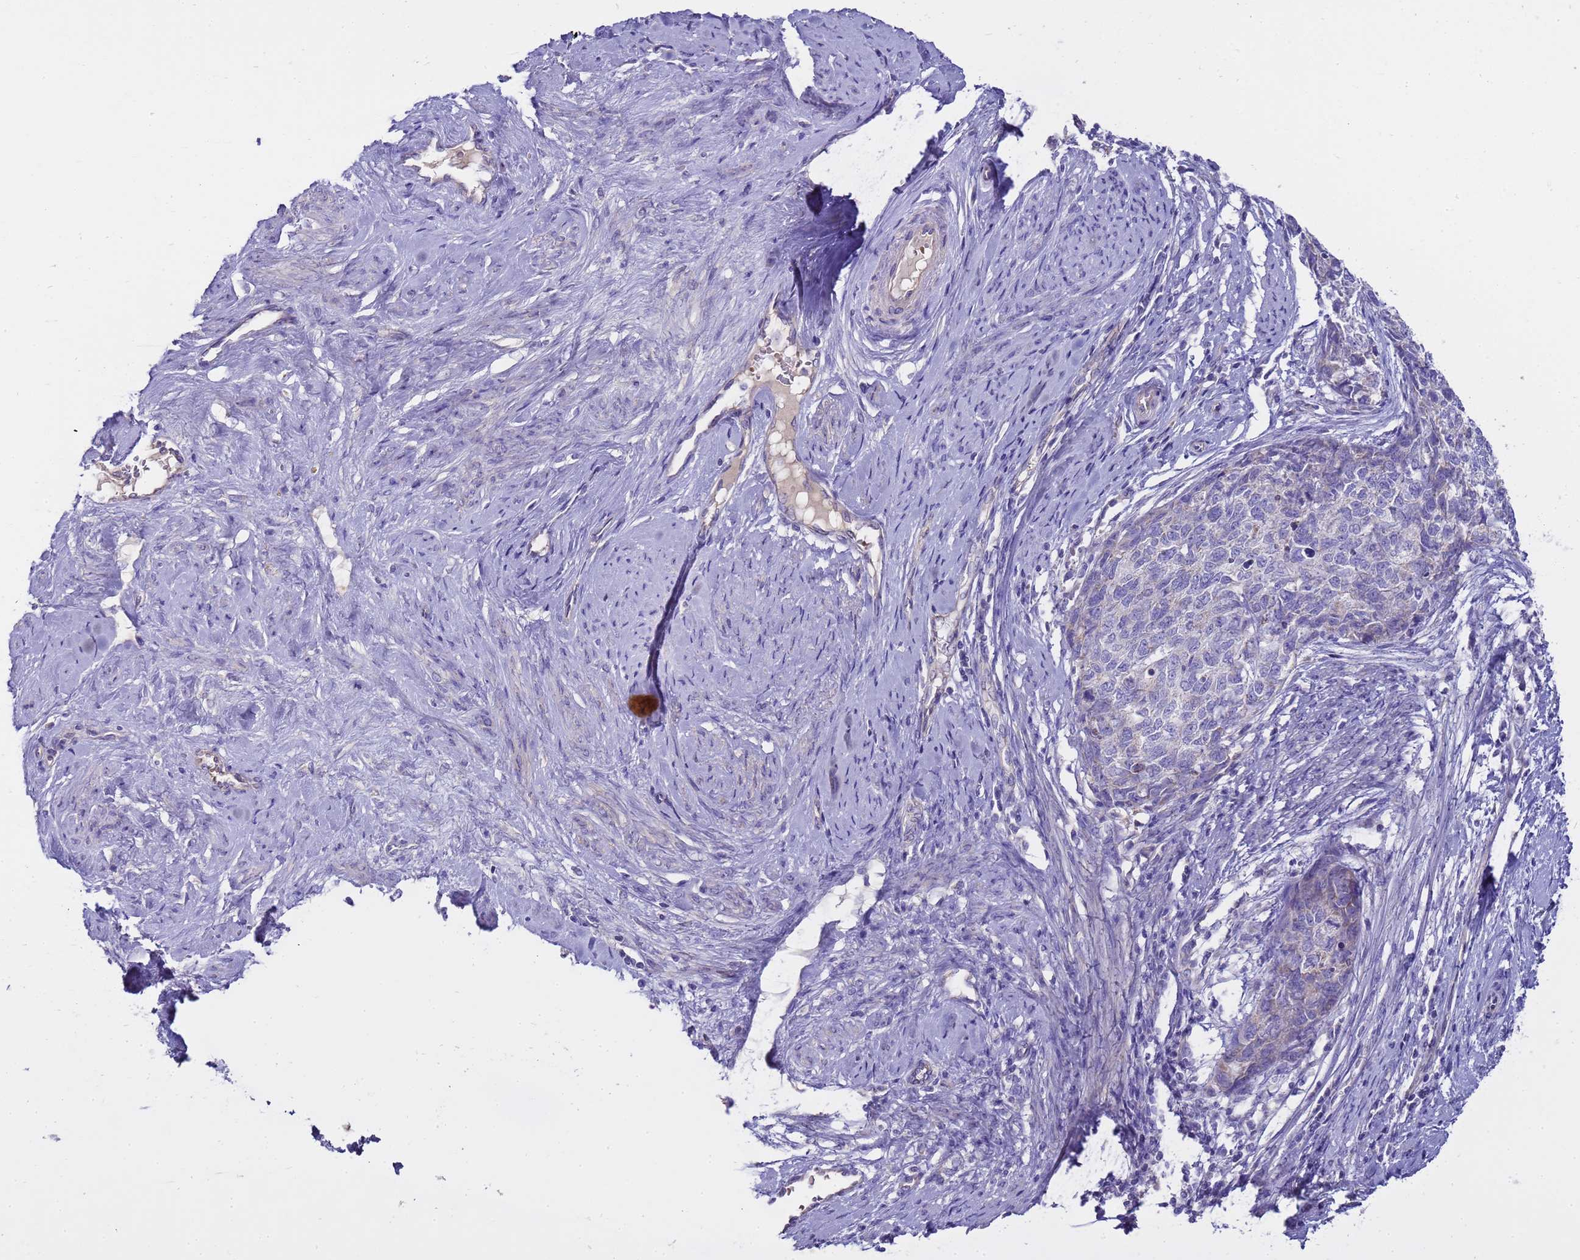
{"staining": {"intensity": "negative", "quantity": "none", "location": "none"}, "tissue": "cervical cancer", "cell_type": "Tumor cells", "image_type": "cancer", "snomed": [{"axis": "morphology", "description": "Squamous cell carcinoma, NOS"}, {"axis": "topography", "description": "Cervix"}], "caption": "DAB (3,3'-diaminobenzidine) immunohistochemical staining of human cervical squamous cell carcinoma demonstrates no significant staining in tumor cells.", "gene": "RIPPLY2", "patient": {"sex": "female", "age": 63}}